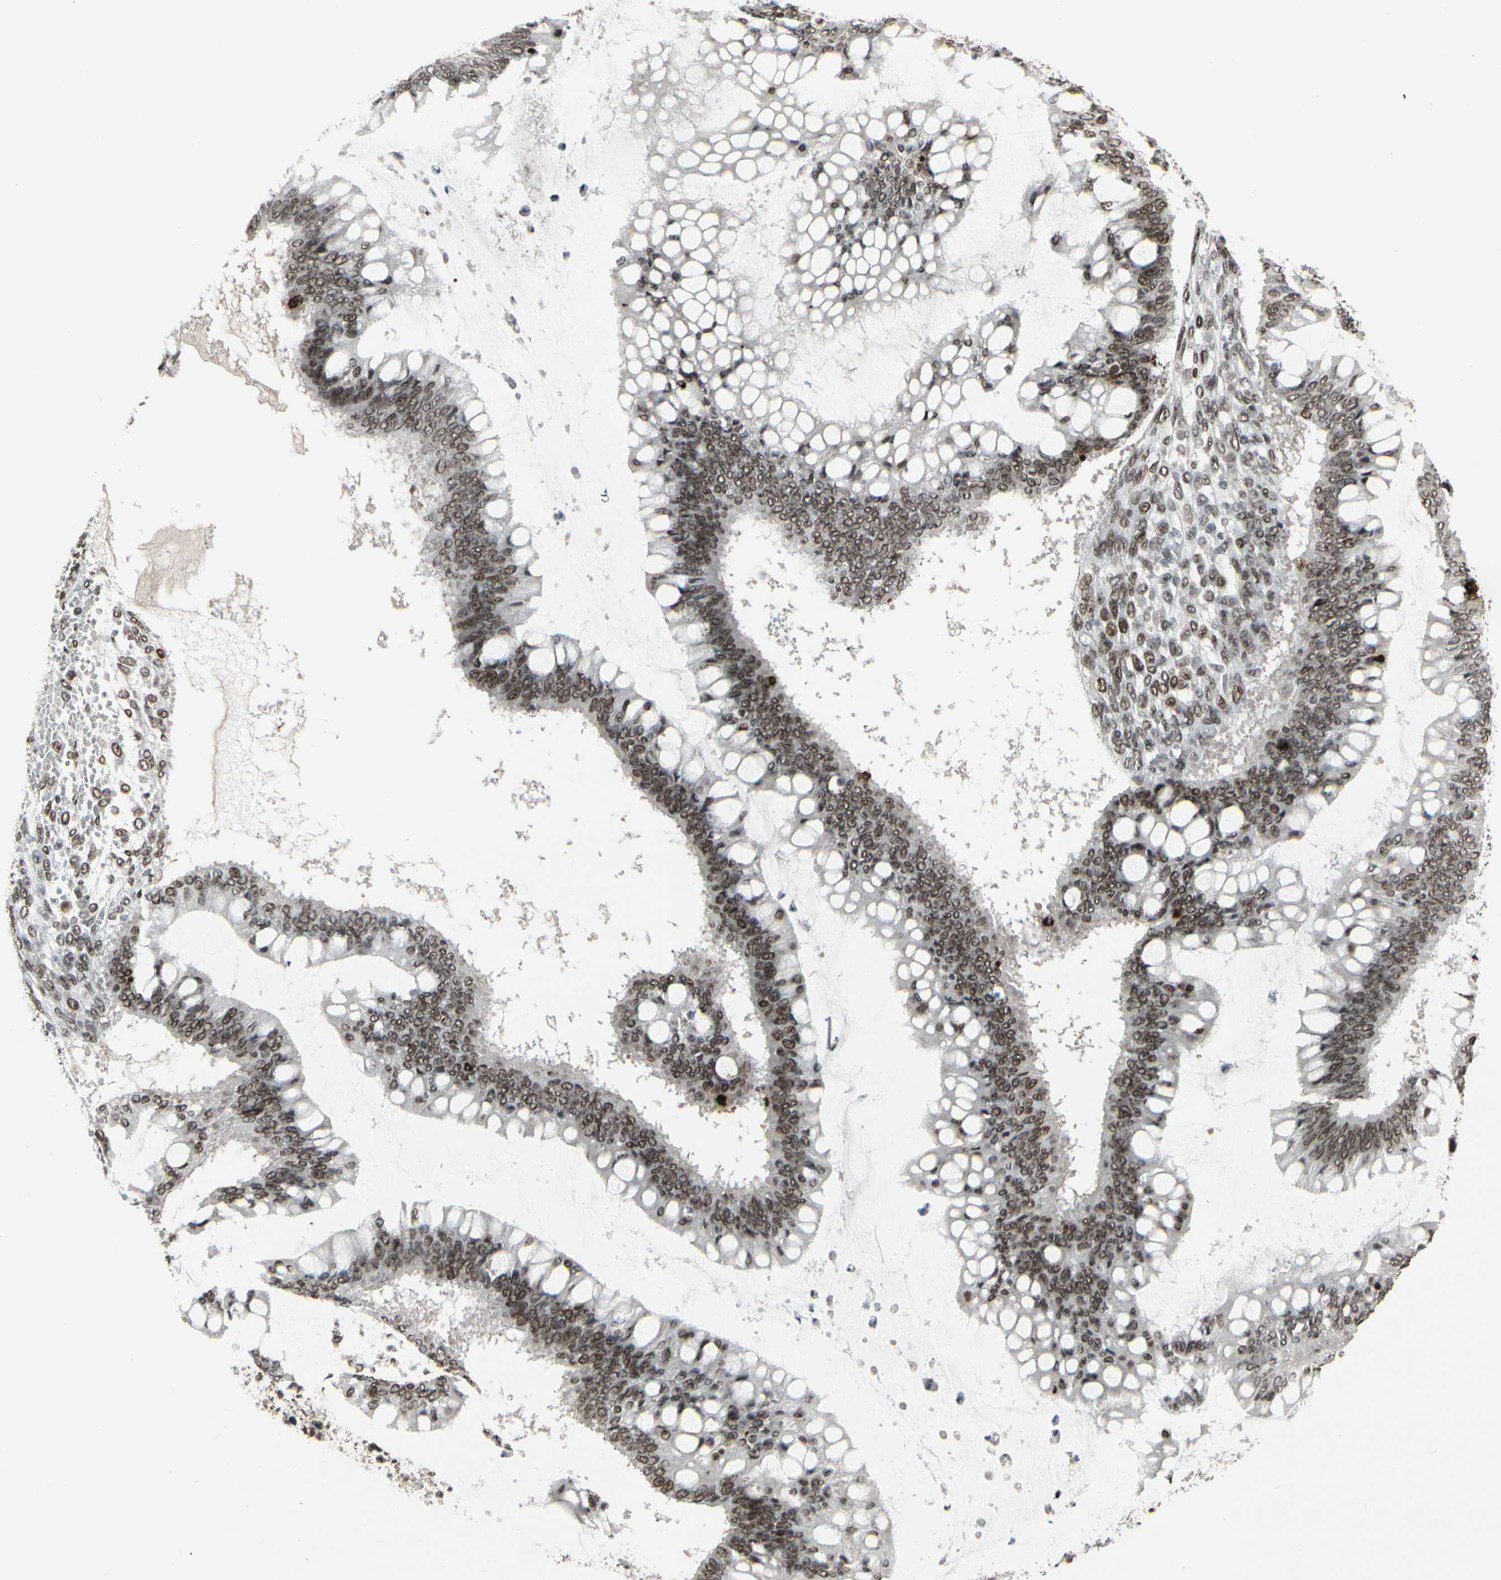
{"staining": {"intensity": "strong", "quantity": ">75%", "location": "nuclear"}, "tissue": "ovarian cancer", "cell_type": "Tumor cells", "image_type": "cancer", "snomed": [{"axis": "morphology", "description": "Cystadenocarcinoma, mucinous, NOS"}, {"axis": "topography", "description": "Ovary"}], "caption": "An immunohistochemistry photomicrograph of tumor tissue is shown. Protein staining in brown highlights strong nuclear positivity in ovarian mucinous cystadenocarcinoma within tumor cells. The protein of interest is shown in brown color, while the nuclei are stained blue.", "gene": "HMG20A", "patient": {"sex": "female", "age": 73}}